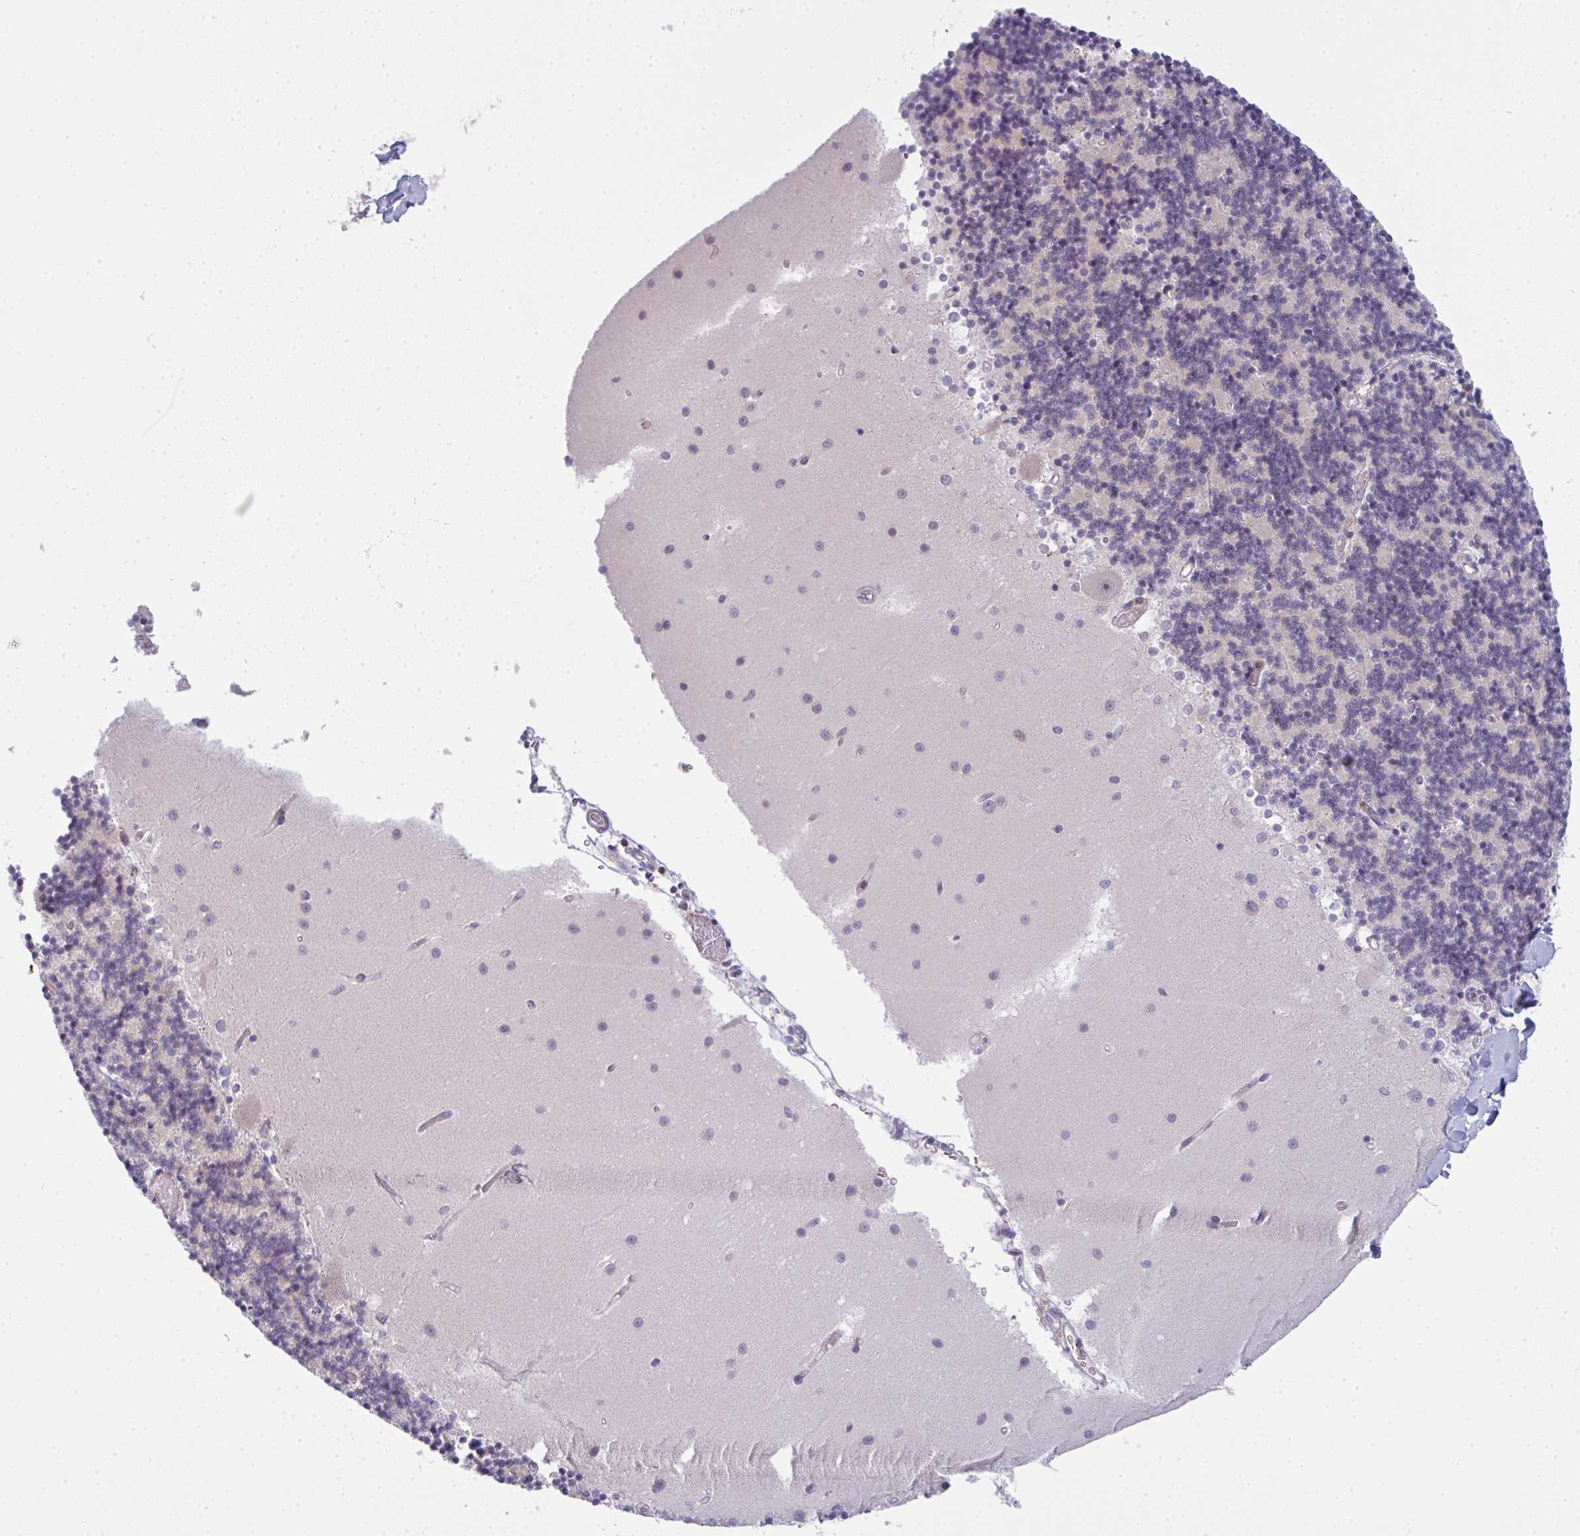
{"staining": {"intensity": "negative", "quantity": "none", "location": "none"}, "tissue": "cerebellum", "cell_type": "Cells in granular layer", "image_type": "normal", "snomed": [{"axis": "morphology", "description": "Normal tissue, NOS"}, {"axis": "topography", "description": "Cerebellum"}], "caption": "Cells in granular layer show no significant protein positivity in unremarkable cerebellum. (IHC, brightfield microscopy, high magnification).", "gene": "CD80", "patient": {"sex": "male", "age": 54}}